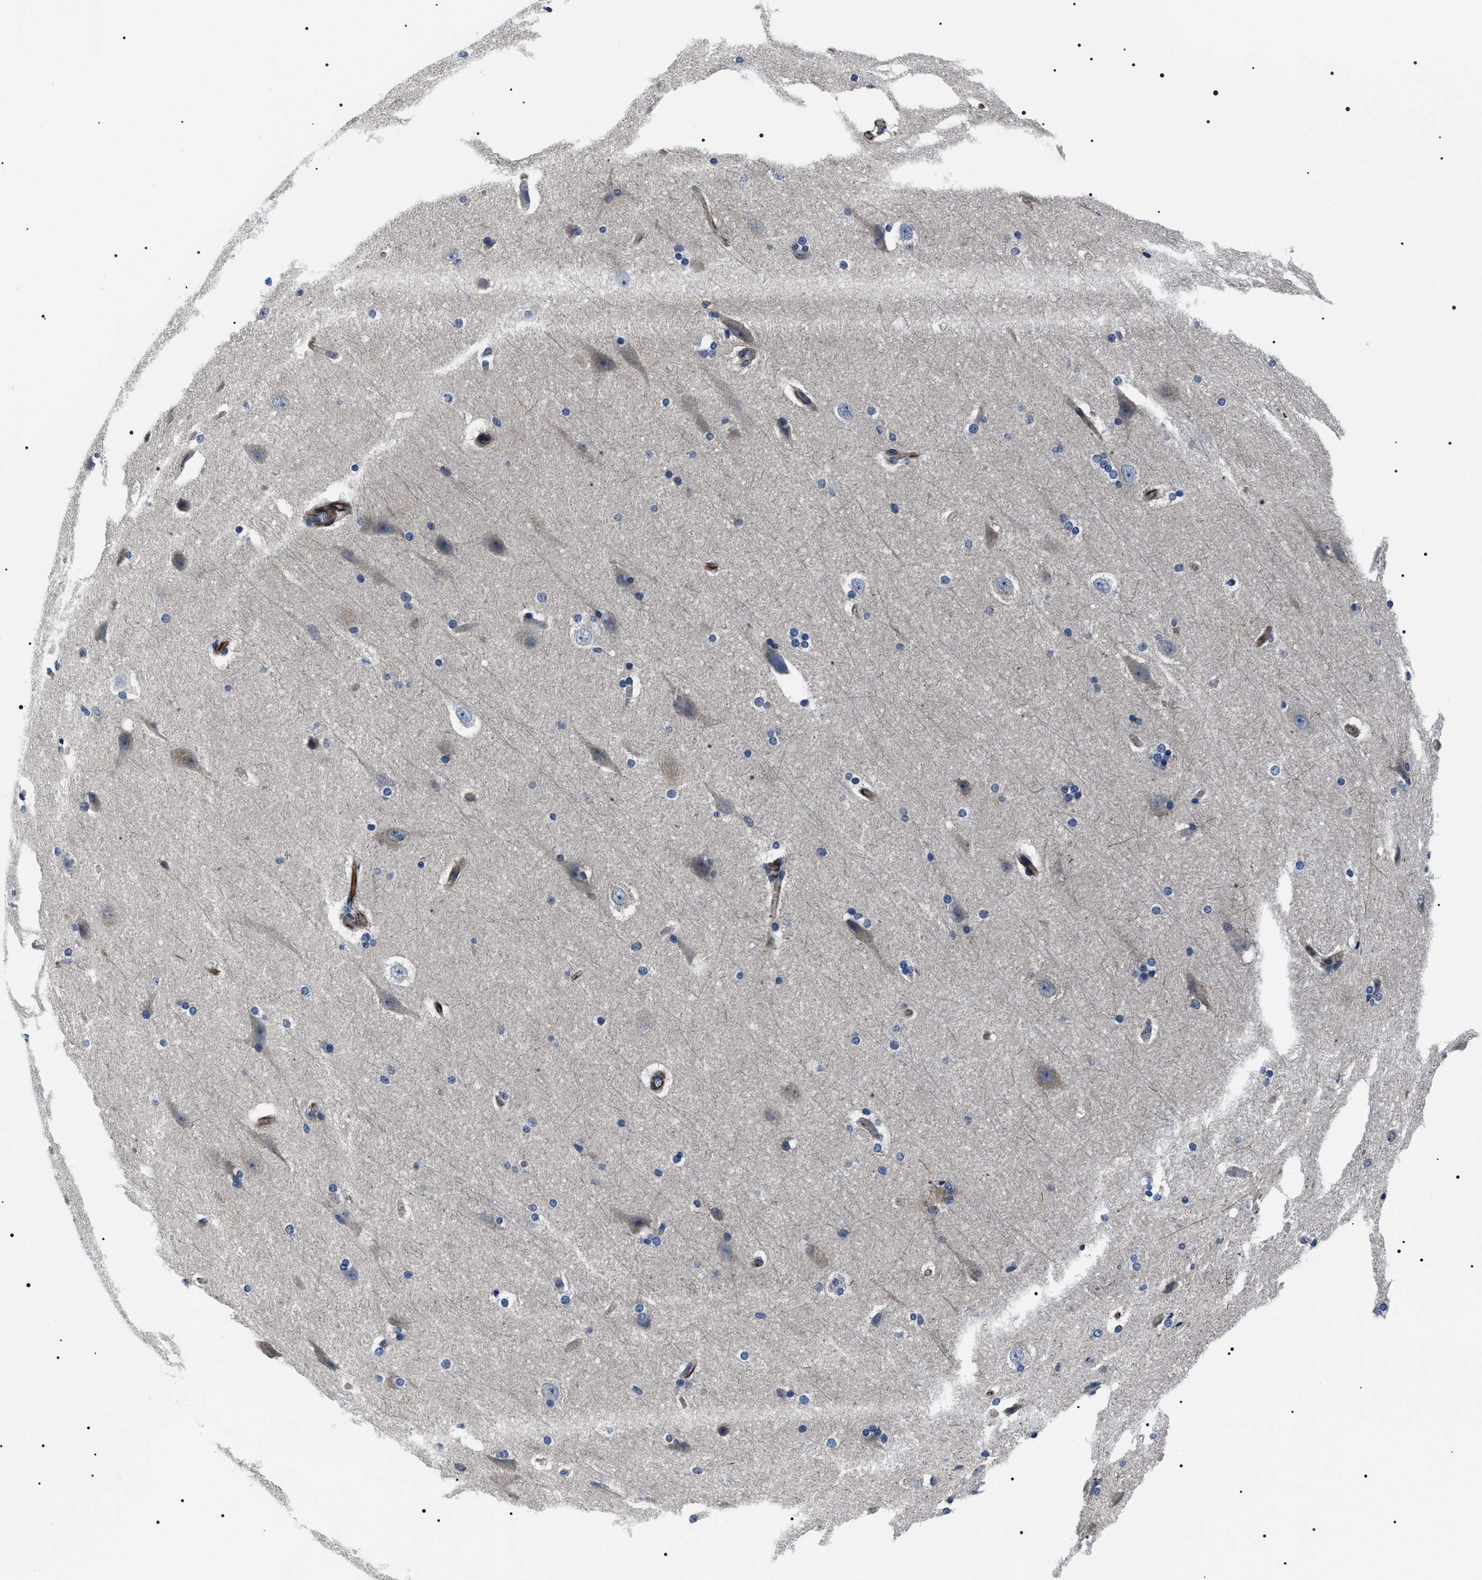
{"staining": {"intensity": "moderate", "quantity": ">75%", "location": "cytoplasmic/membranous"}, "tissue": "cerebral cortex", "cell_type": "Endothelial cells", "image_type": "normal", "snomed": [{"axis": "morphology", "description": "Normal tissue, NOS"}, {"axis": "topography", "description": "Cerebral cortex"}, {"axis": "topography", "description": "Hippocampus"}], "caption": "Cerebral cortex stained with a brown dye shows moderate cytoplasmic/membranous positive positivity in about >75% of endothelial cells.", "gene": "BAG2", "patient": {"sex": "female", "age": 19}}